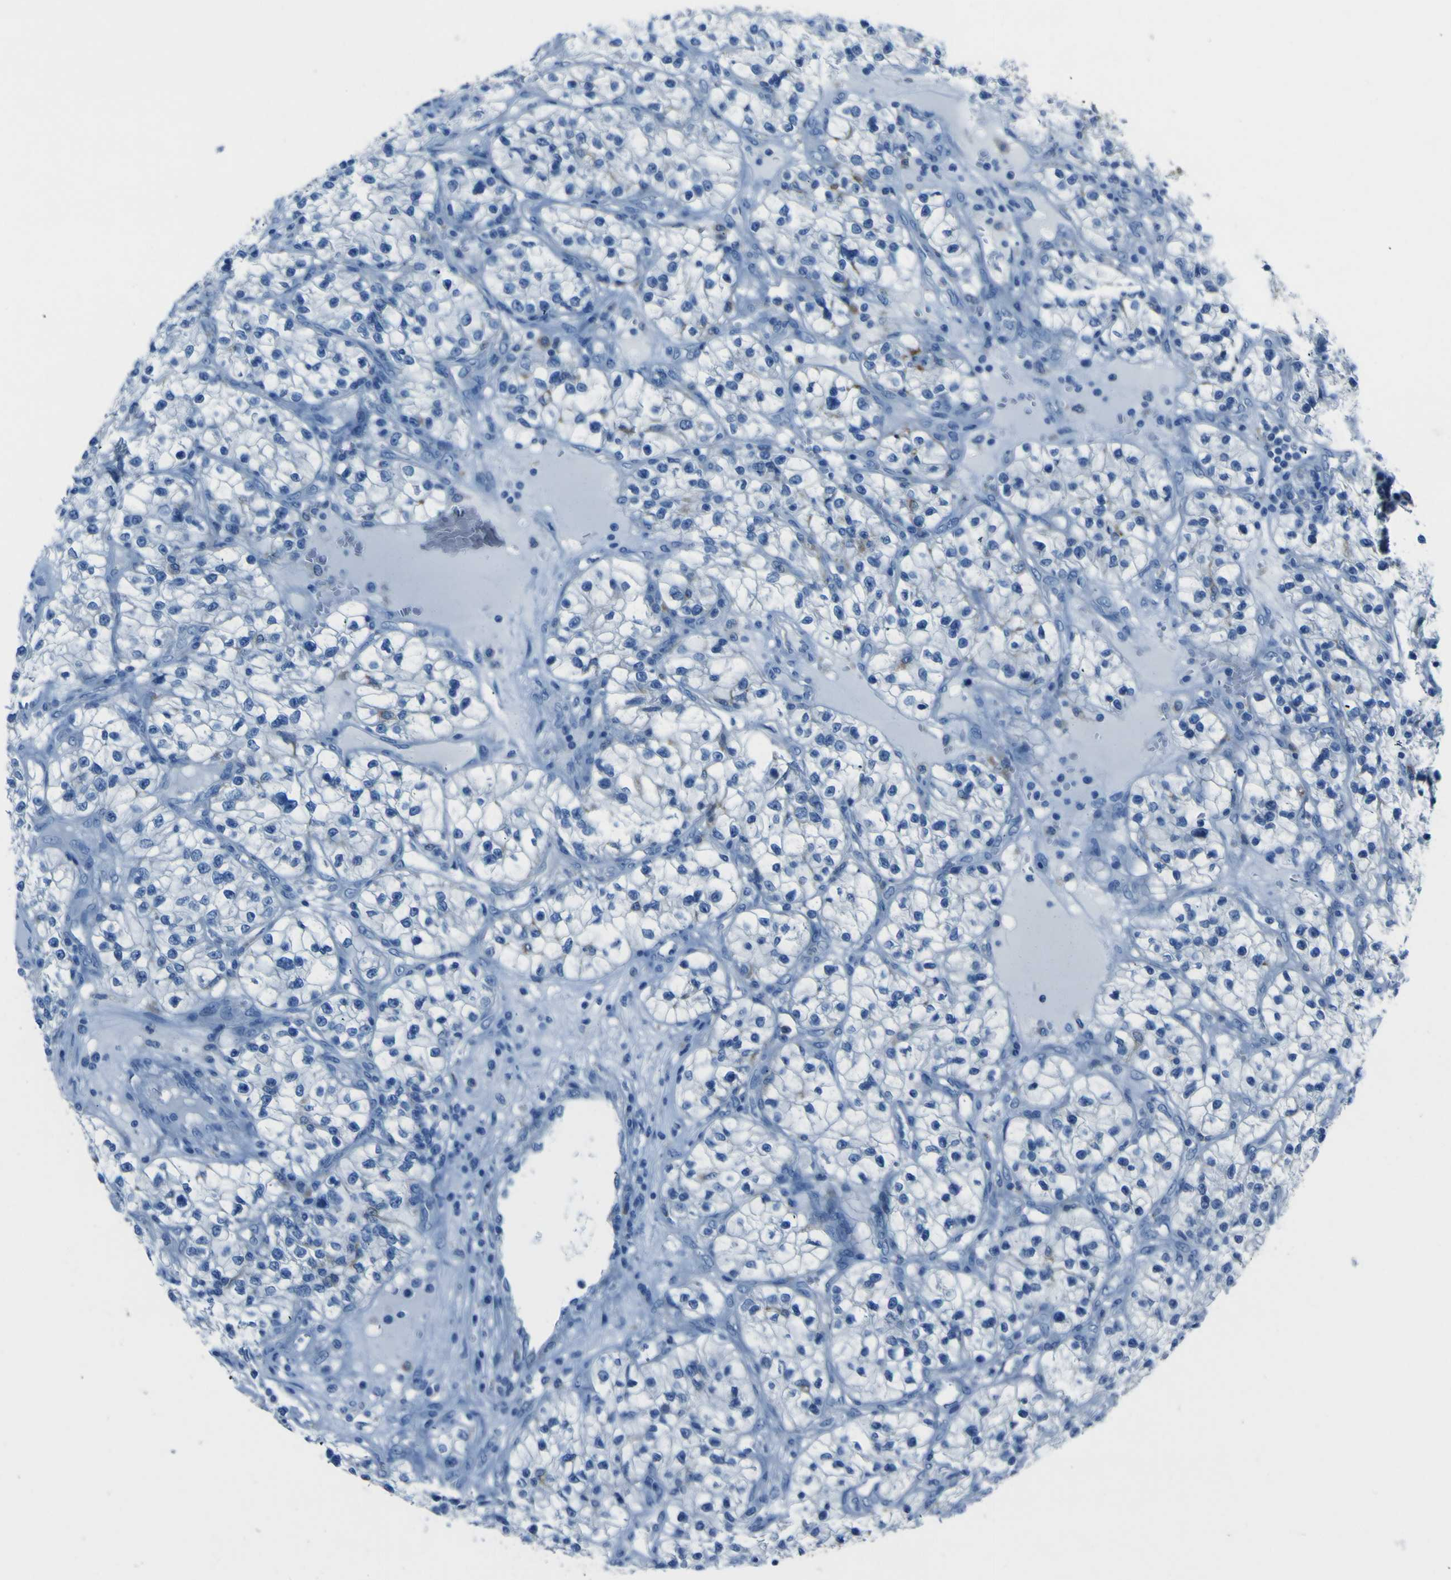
{"staining": {"intensity": "negative", "quantity": "none", "location": "none"}, "tissue": "renal cancer", "cell_type": "Tumor cells", "image_type": "cancer", "snomed": [{"axis": "morphology", "description": "Adenocarcinoma, NOS"}, {"axis": "topography", "description": "Kidney"}], "caption": "Immunohistochemistry photomicrograph of neoplastic tissue: human renal cancer stained with DAB (3,3'-diaminobenzidine) displays no significant protein staining in tumor cells. (DAB IHC, high magnification).", "gene": "ACSL1", "patient": {"sex": "female", "age": 57}}